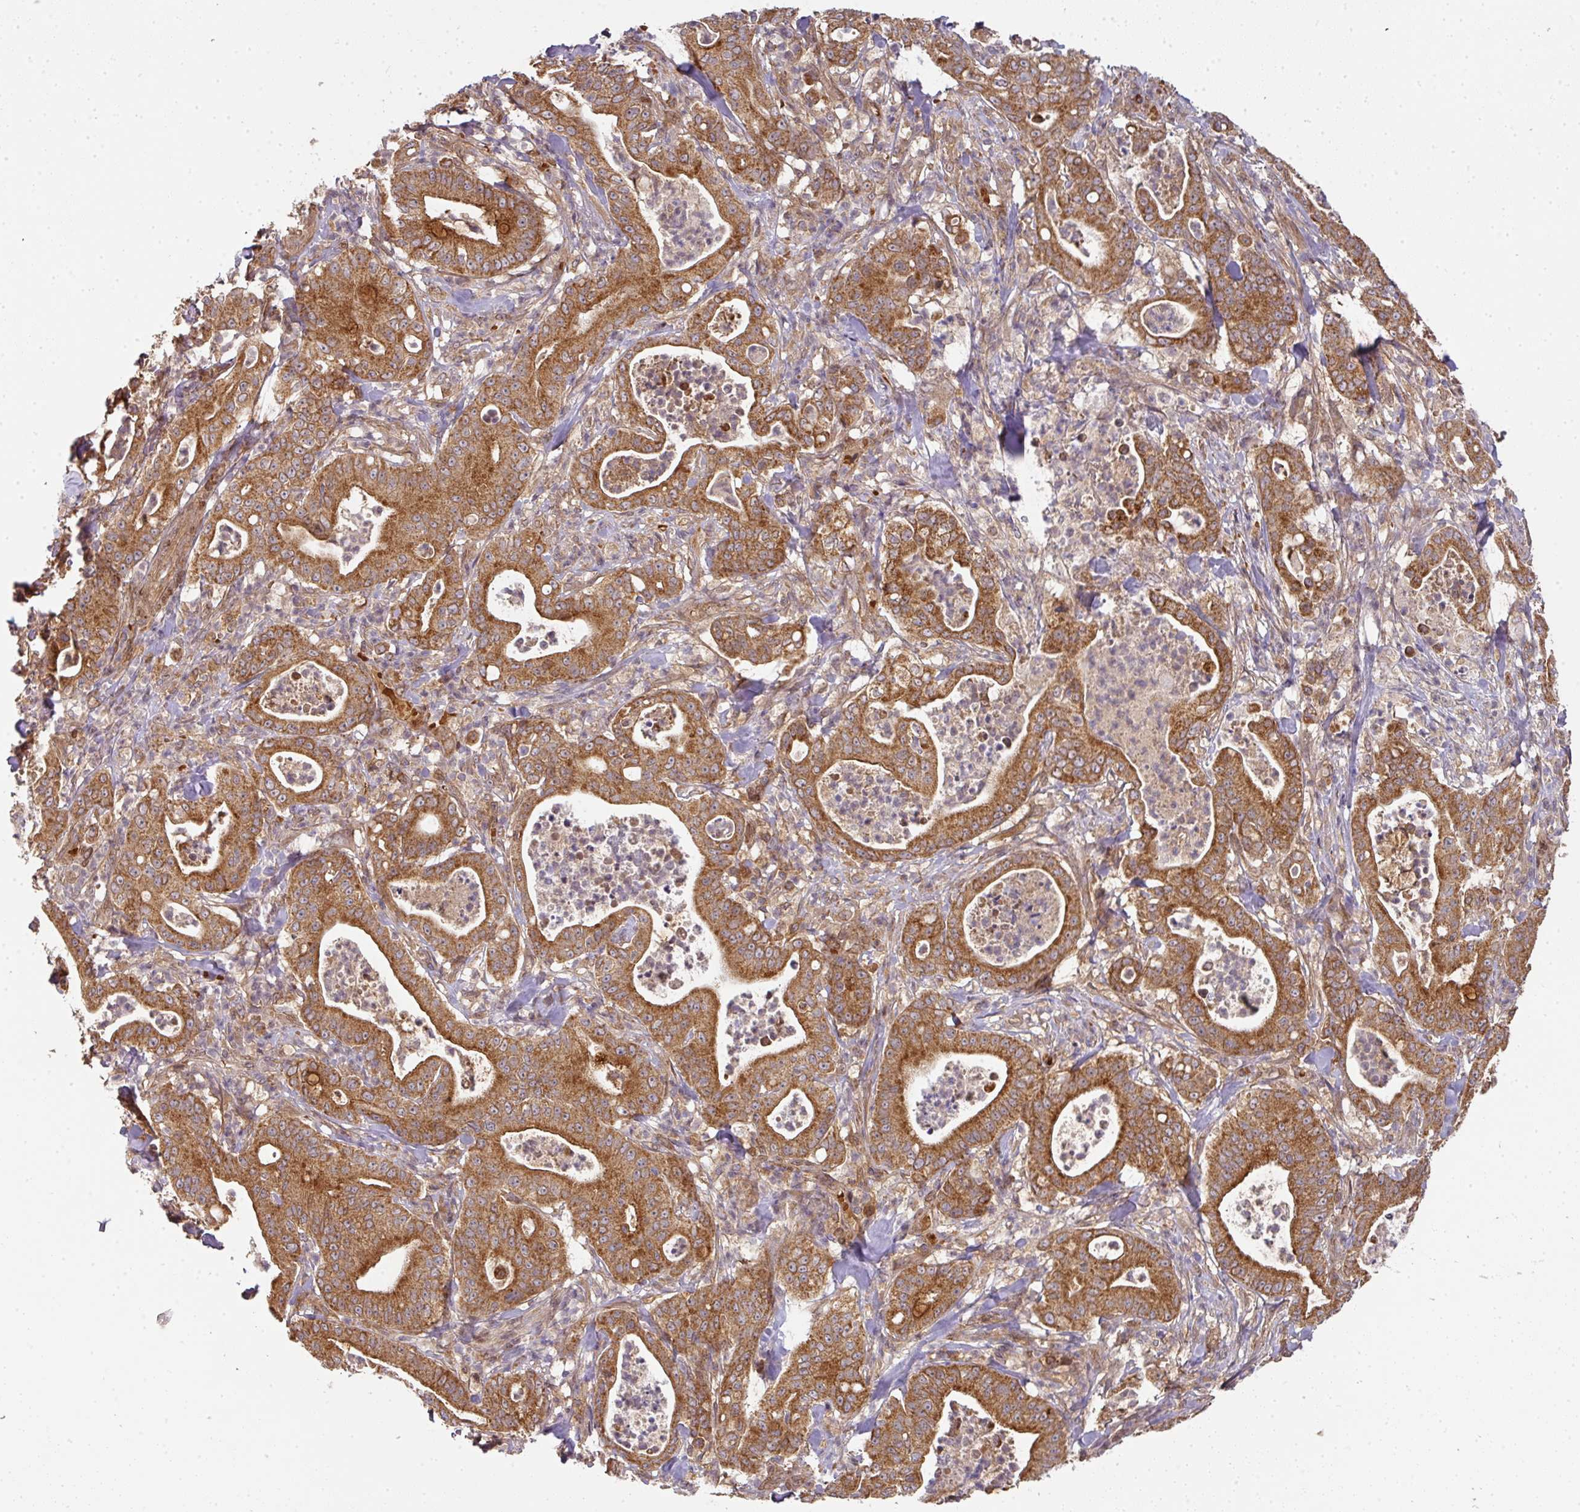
{"staining": {"intensity": "strong", "quantity": ">75%", "location": "cytoplasmic/membranous"}, "tissue": "pancreatic cancer", "cell_type": "Tumor cells", "image_type": "cancer", "snomed": [{"axis": "morphology", "description": "Adenocarcinoma, NOS"}, {"axis": "topography", "description": "Pancreas"}], "caption": "Immunohistochemical staining of human adenocarcinoma (pancreatic) shows high levels of strong cytoplasmic/membranous protein staining in about >75% of tumor cells.", "gene": "MALSU1", "patient": {"sex": "male", "age": 71}}